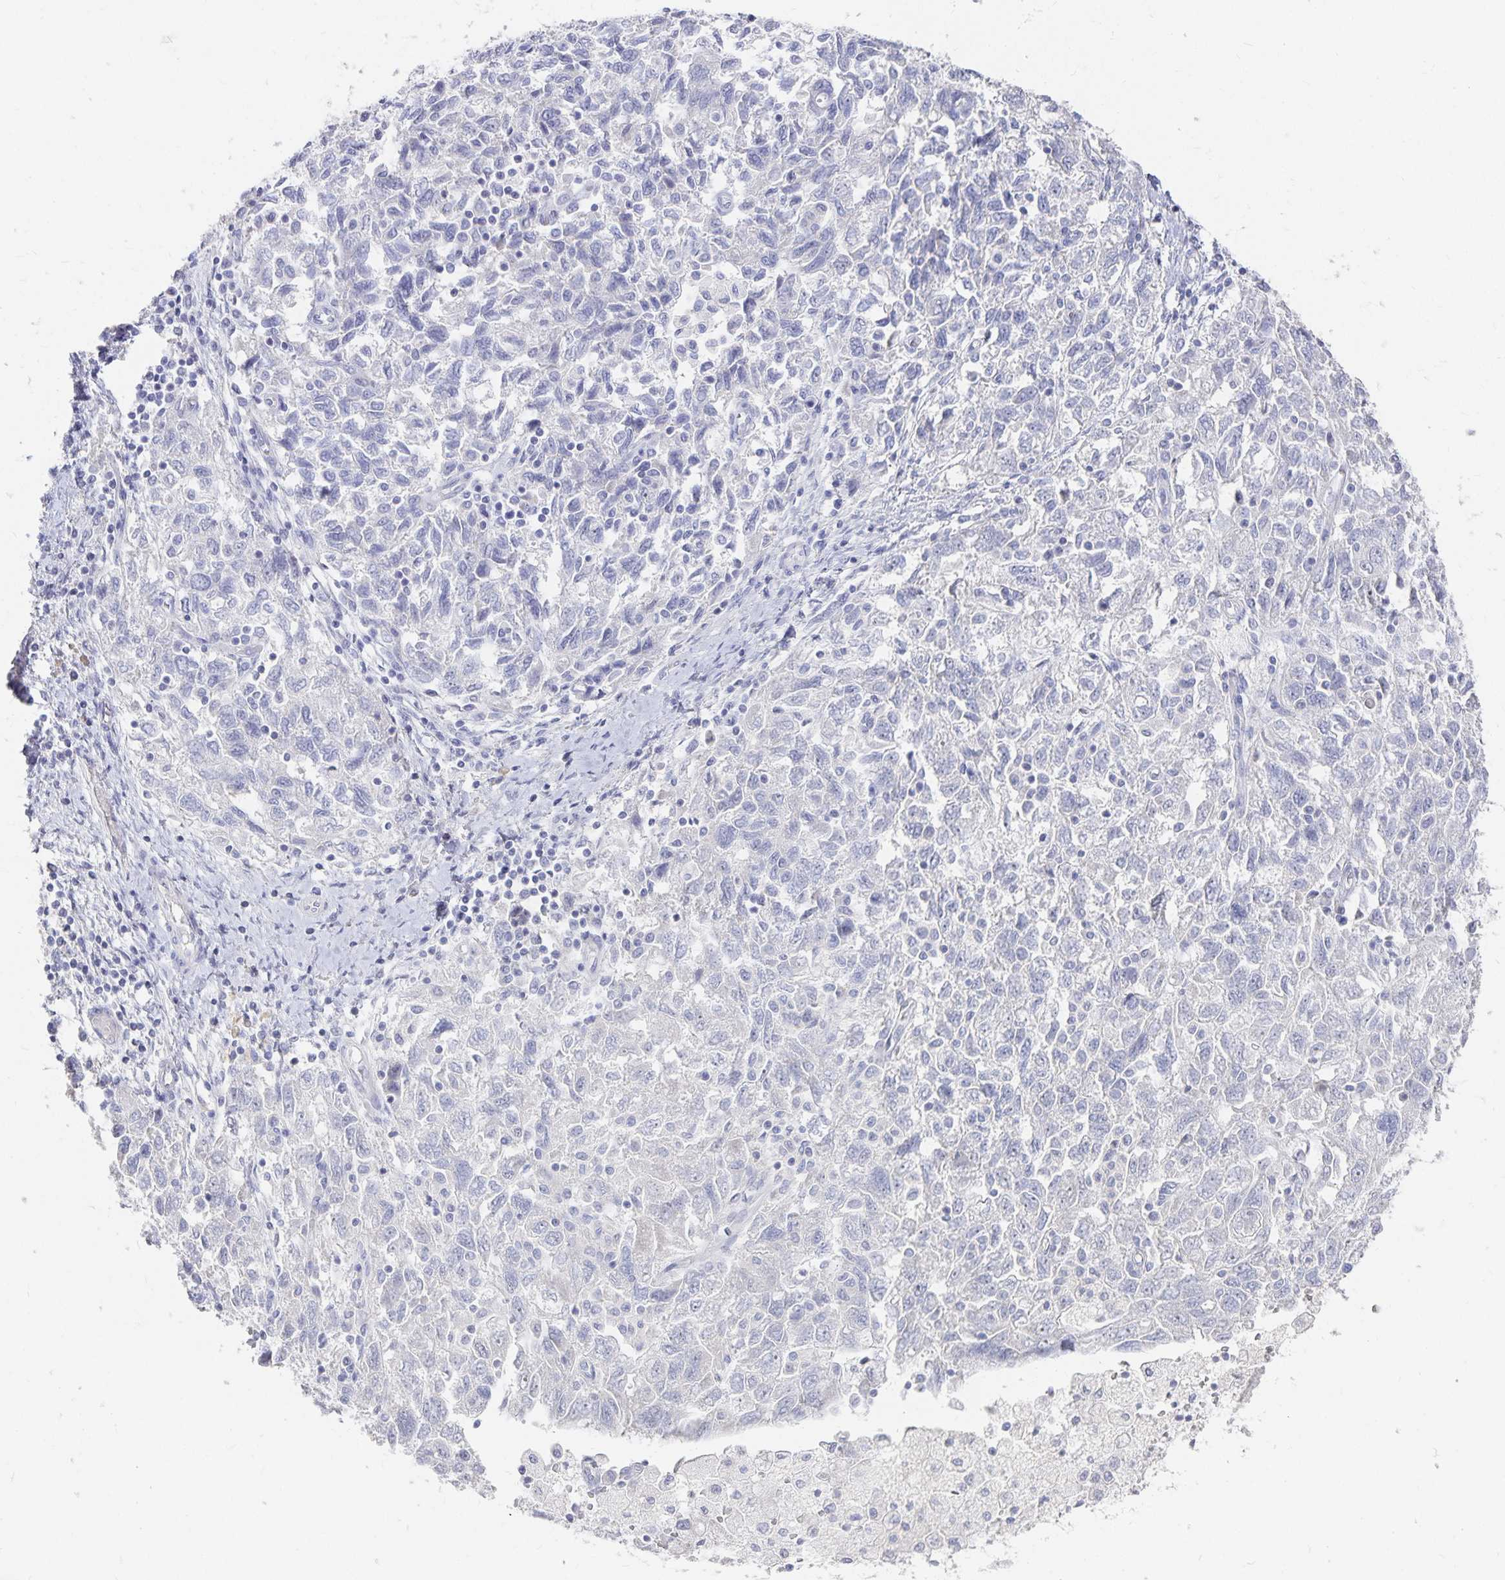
{"staining": {"intensity": "negative", "quantity": "none", "location": "none"}, "tissue": "ovarian cancer", "cell_type": "Tumor cells", "image_type": "cancer", "snomed": [{"axis": "morphology", "description": "Carcinoma, NOS"}, {"axis": "morphology", "description": "Cystadenocarcinoma, serous, NOS"}, {"axis": "topography", "description": "Ovary"}], "caption": "Immunohistochemical staining of human ovarian cancer demonstrates no significant expression in tumor cells.", "gene": "DNAH9", "patient": {"sex": "female", "age": 69}}